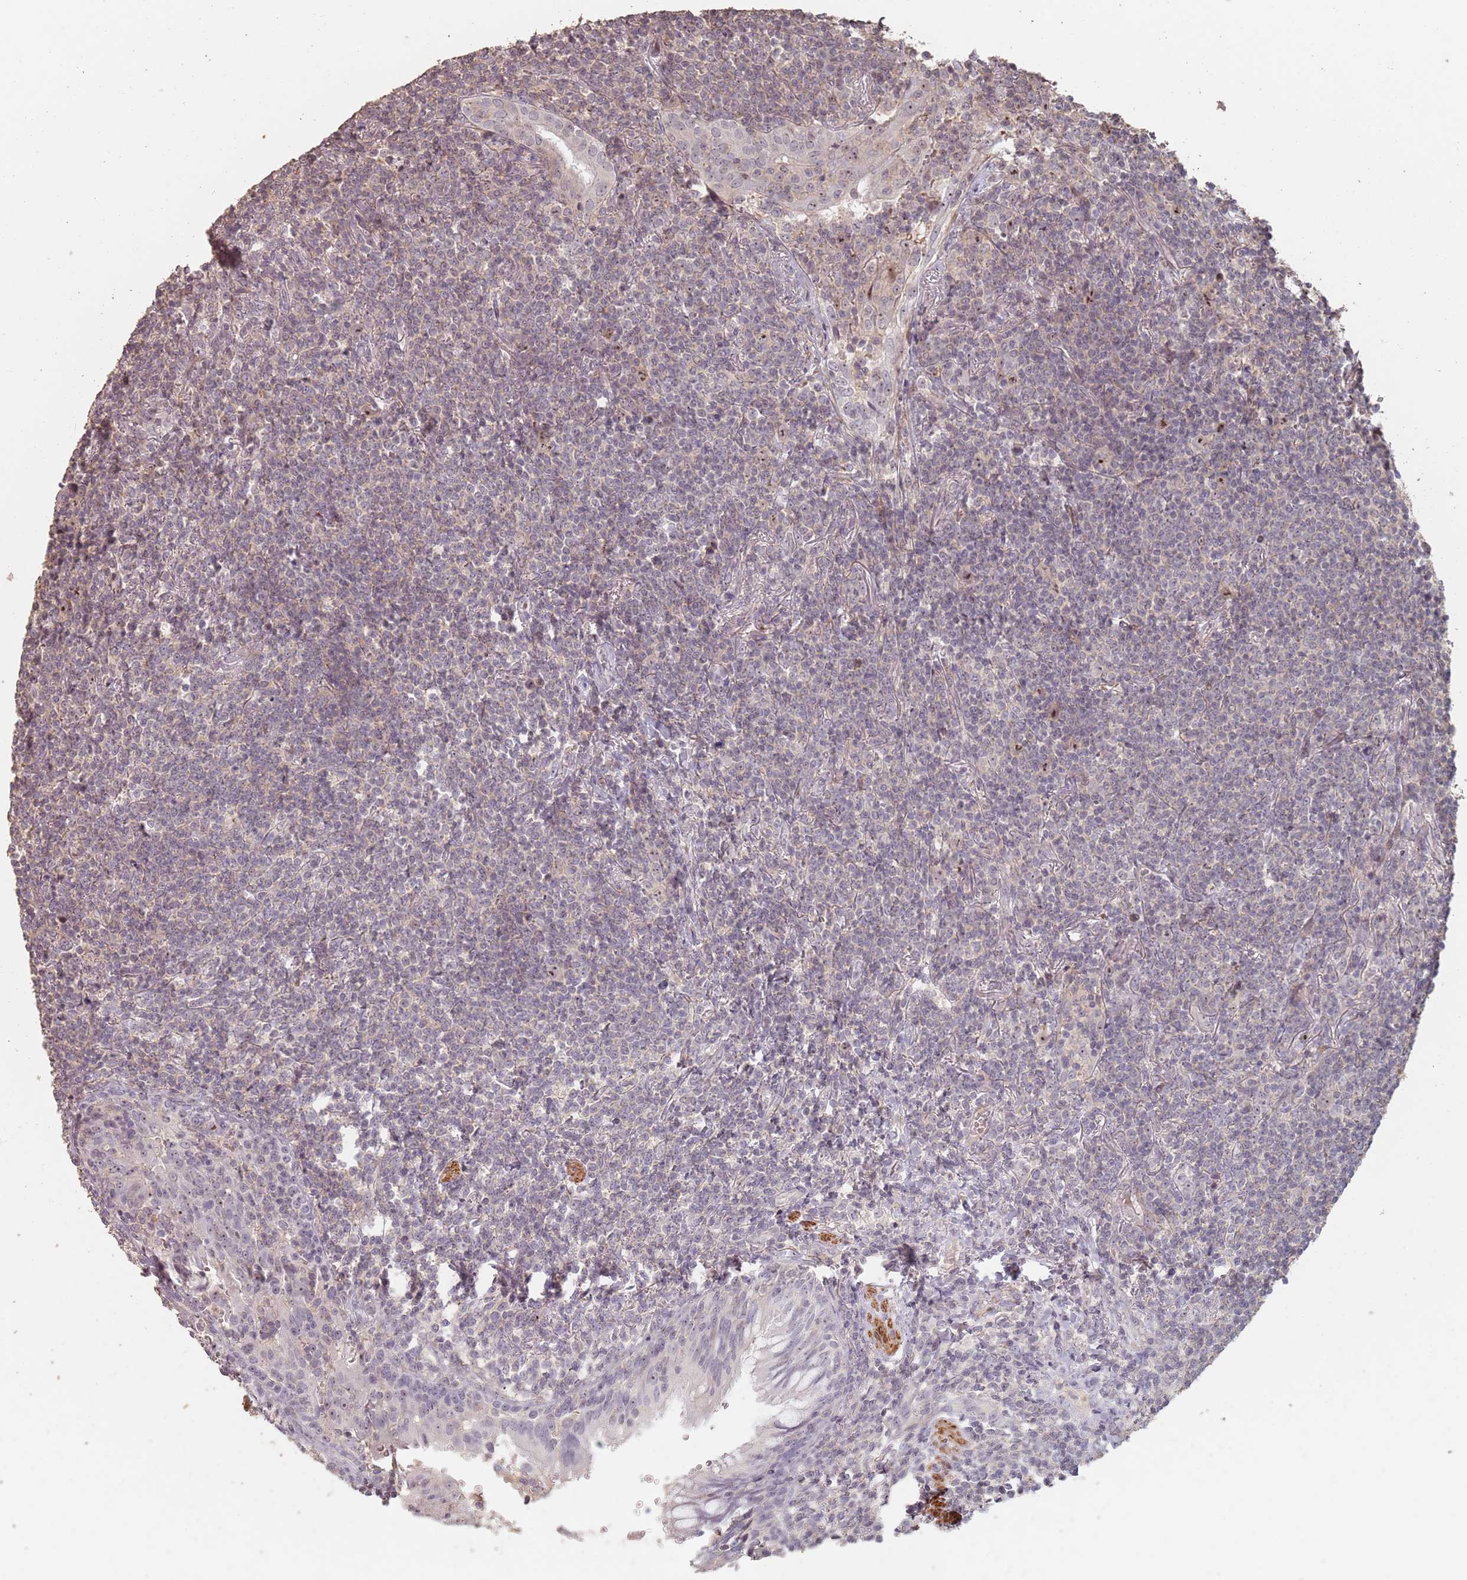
{"staining": {"intensity": "negative", "quantity": "none", "location": "none"}, "tissue": "lymphoma", "cell_type": "Tumor cells", "image_type": "cancer", "snomed": [{"axis": "morphology", "description": "Malignant lymphoma, non-Hodgkin's type, Low grade"}, {"axis": "topography", "description": "Lung"}], "caption": "There is no significant positivity in tumor cells of low-grade malignant lymphoma, non-Hodgkin's type.", "gene": "ADTRP", "patient": {"sex": "female", "age": 71}}